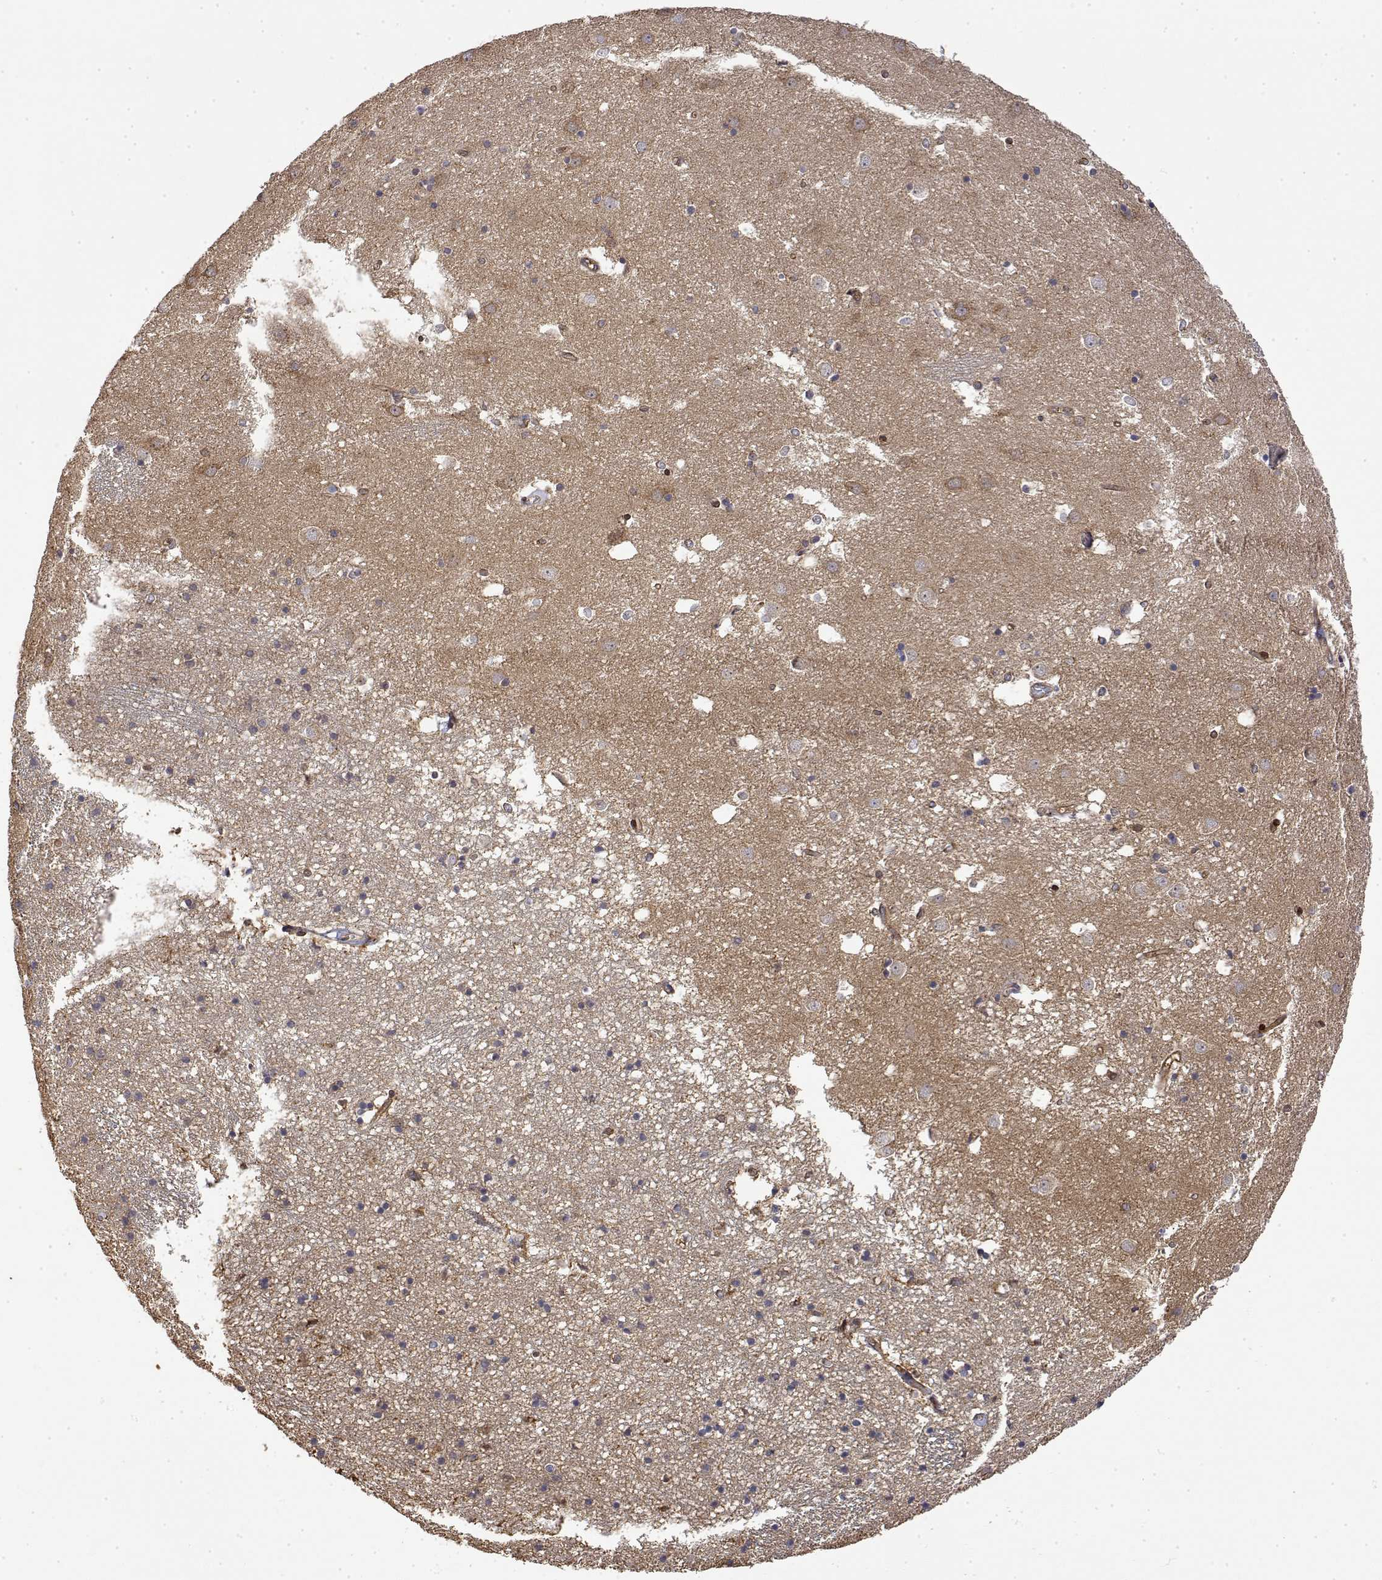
{"staining": {"intensity": "weak", "quantity": "25%-75%", "location": "cytoplasmic/membranous"}, "tissue": "caudate", "cell_type": "Glial cells", "image_type": "normal", "snomed": [{"axis": "morphology", "description": "Normal tissue, NOS"}, {"axis": "topography", "description": "Lateral ventricle wall"}], "caption": "DAB (3,3'-diaminobenzidine) immunohistochemical staining of normal caudate displays weak cytoplasmic/membranous protein expression in about 25%-75% of glial cells.", "gene": "PACSIN2", "patient": {"sex": "male", "age": 54}}